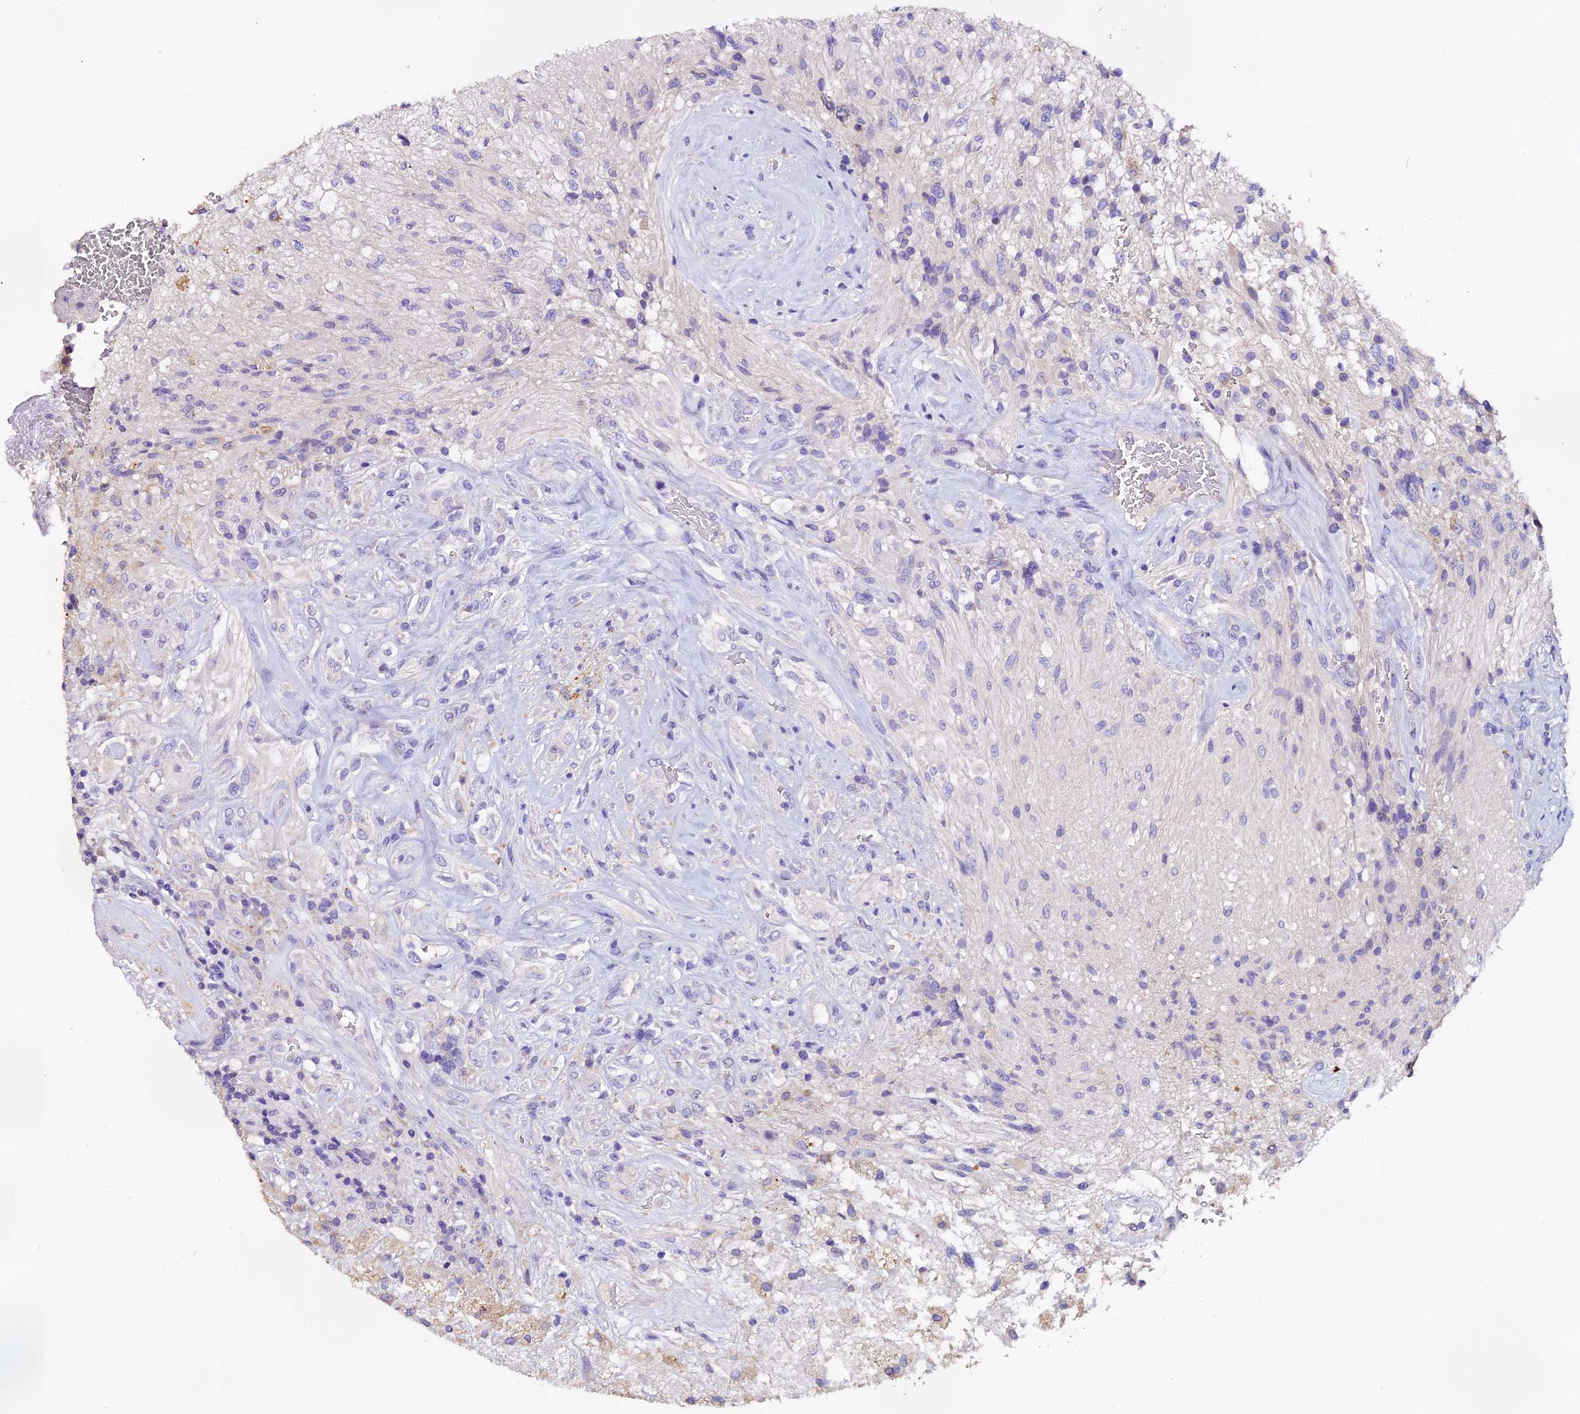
{"staining": {"intensity": "negative", "quantity": "none", "location": "none"}, "tissue": "glioma", "cell_type": "Tumor cells", "image_type": "cancer", "snomed": [{"axis": "morphology", "description": "Glioma, malignant, High grade"}, {"axis": "topography", "description": "Brain"}], "caption": "Photomicrograph shows no significant protein positivity in tumor cells of malignant glioma (high-grade). (Stains: DAB (3,3'-diaminobenzidine) IHC with hematoxylin counter stain, Microscopy: brightfield microscopy at high magnification).", "gene": "FBXW9", "patient": {"sex": "male", "age": 56}}